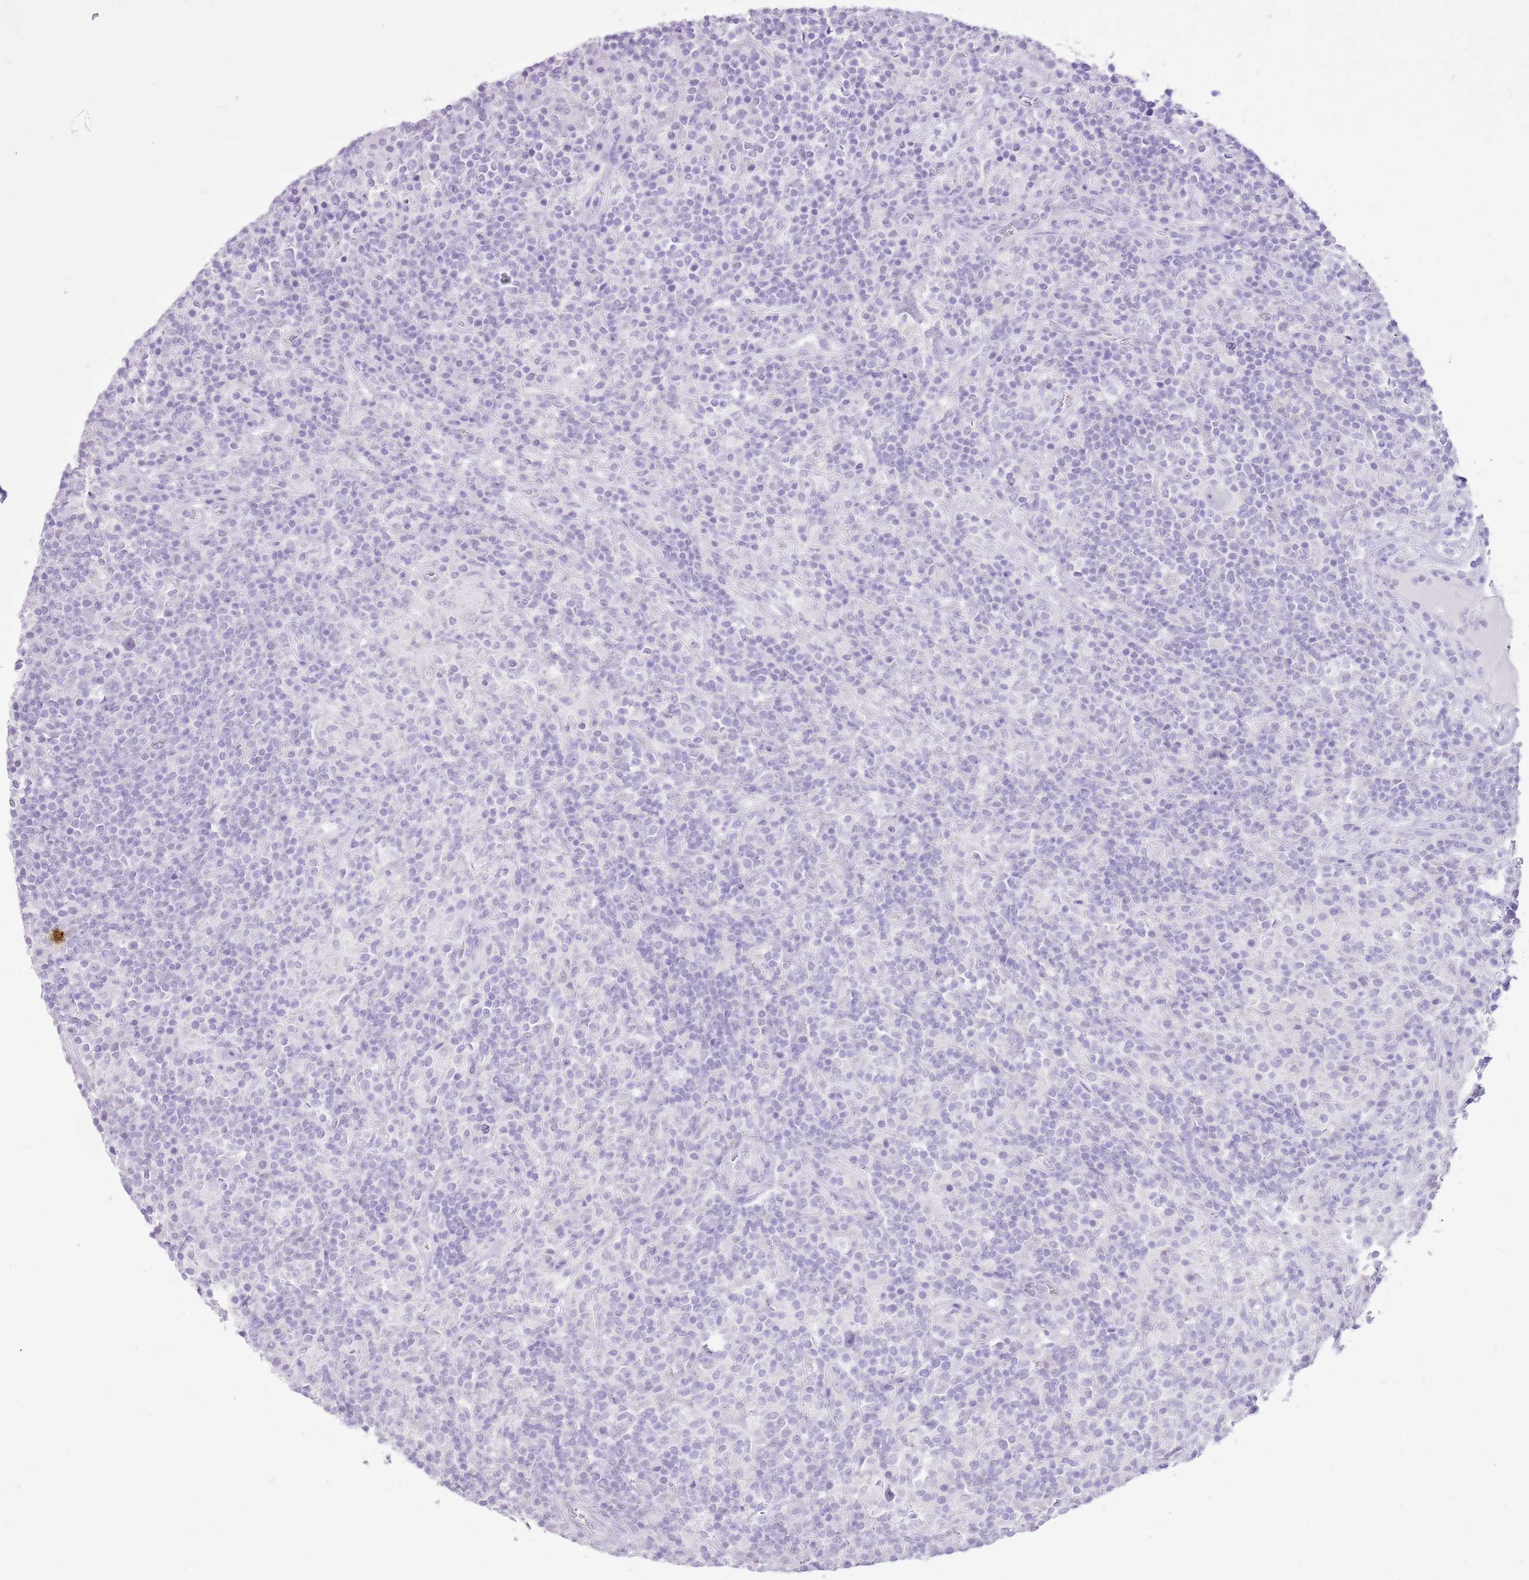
{"staining": {"intensity": "negative", "quantity": "none", "location": "none"}, "tissue": "lymphoma", "cell_type": "Tumor cells", "image_type": "cancer", "snomed": [{"axis": "morphology", "description": "Hodgkin's disease, NOS"}, {"axis": "topography", "description": "Lymph node"}], "caption": "An IHC histopathology image of Hodgkin's disease is shown. There is no staining in tumor cells of Hodgkin's disease.", "gene": "CNFN", "patient": {"sex": "male", "age": 70}}